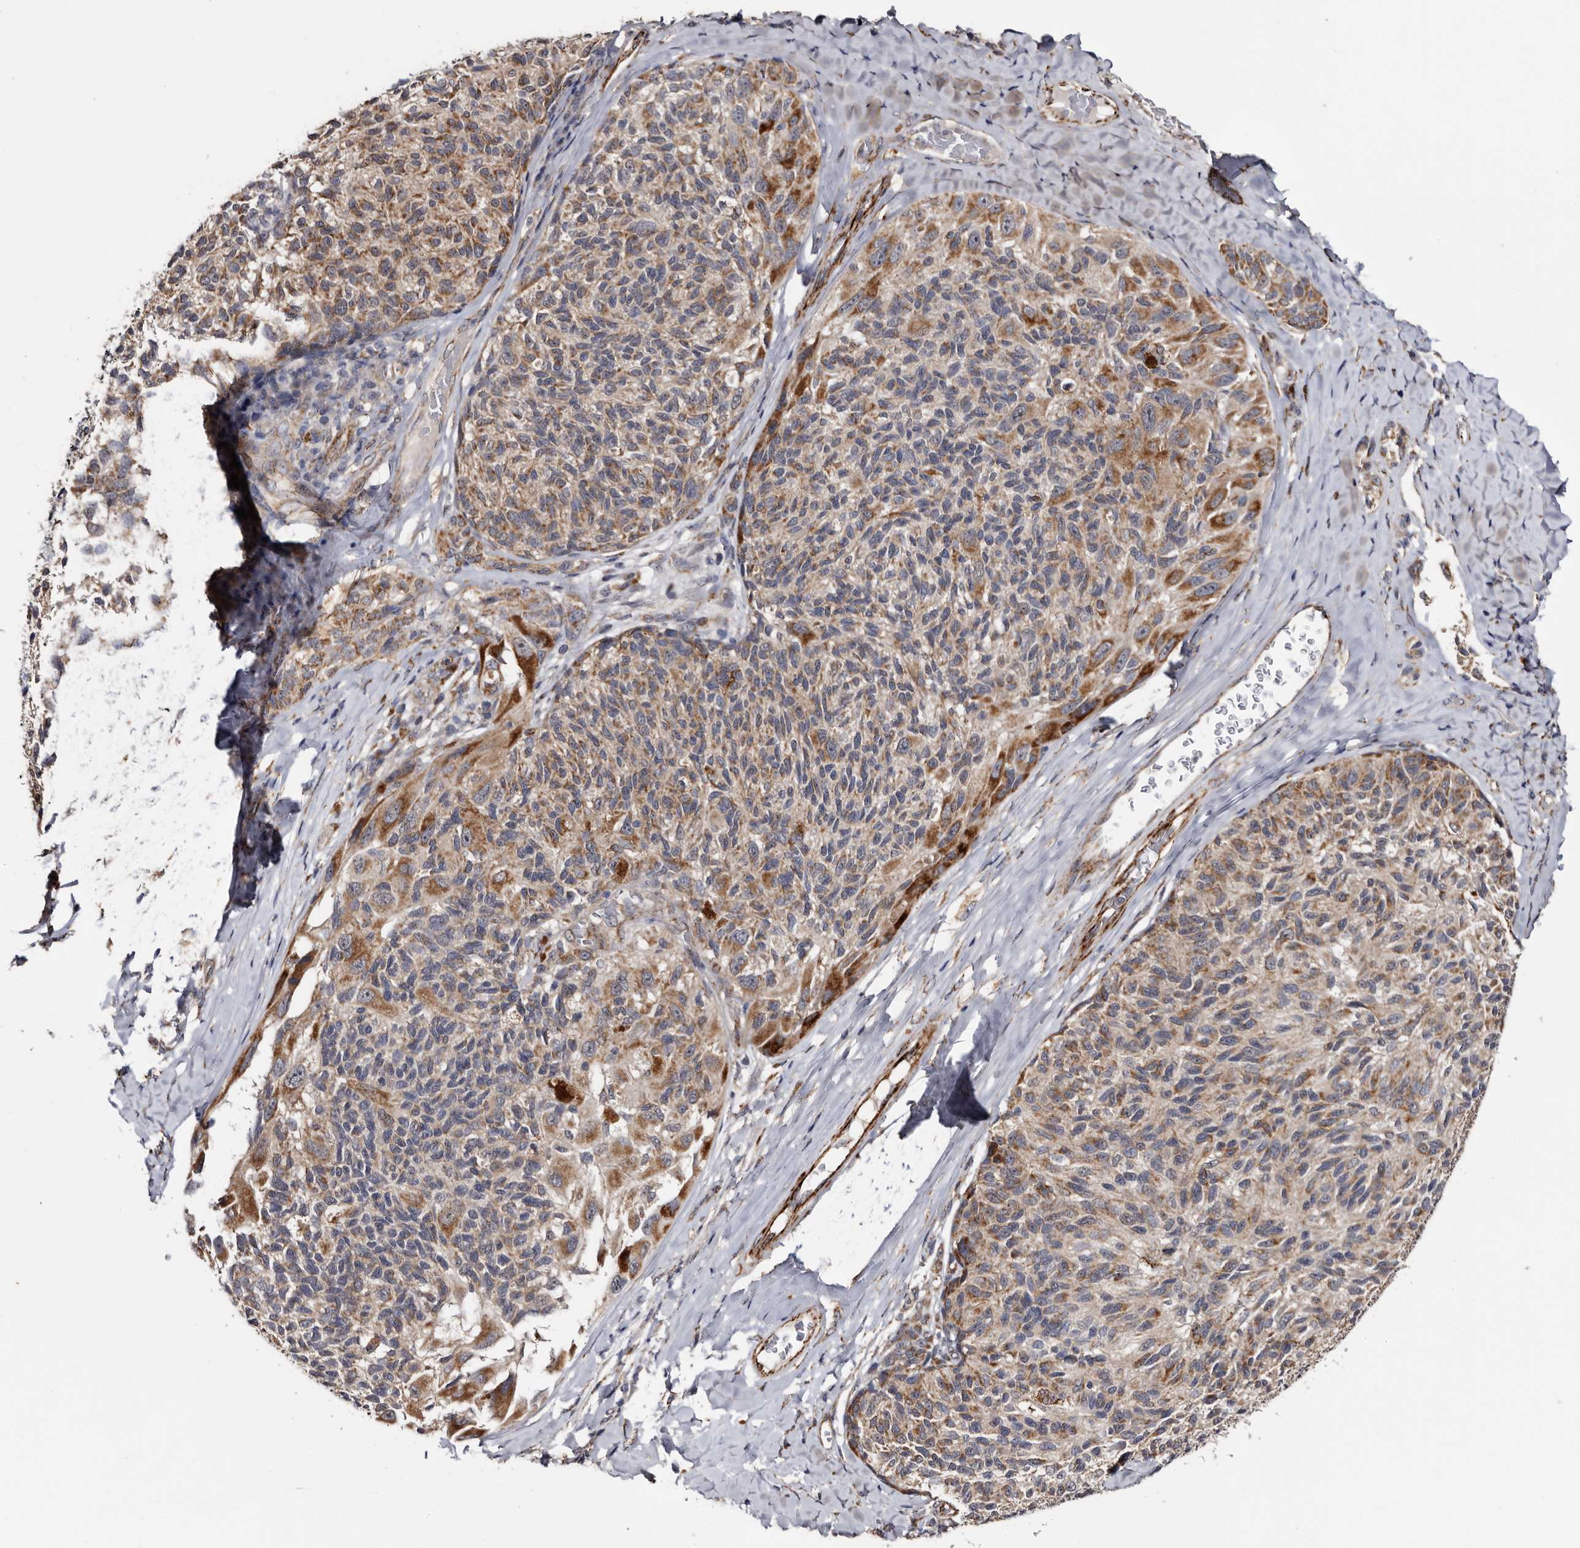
{"staining": {"intensity": "moderate", "quantity": ">75%", "location": "cytoplasmic/membranous"}, "tissue": "melanoma", "cell_type": "Tumor cells", "image_type": "cancer", "snomed": [{"axis": "morphology", "description": "Malignant melanoma, NOS"}, {"axis": "topography", "description": "Skin"}], "caption": "Human melanoma stained for a protein (brown) reveals moderate cytoplasmic/membranous positive expression in about >75% of tumor cells.", "gene": "ARMCX2", "patient": {"sex": "female", "age": 73}}